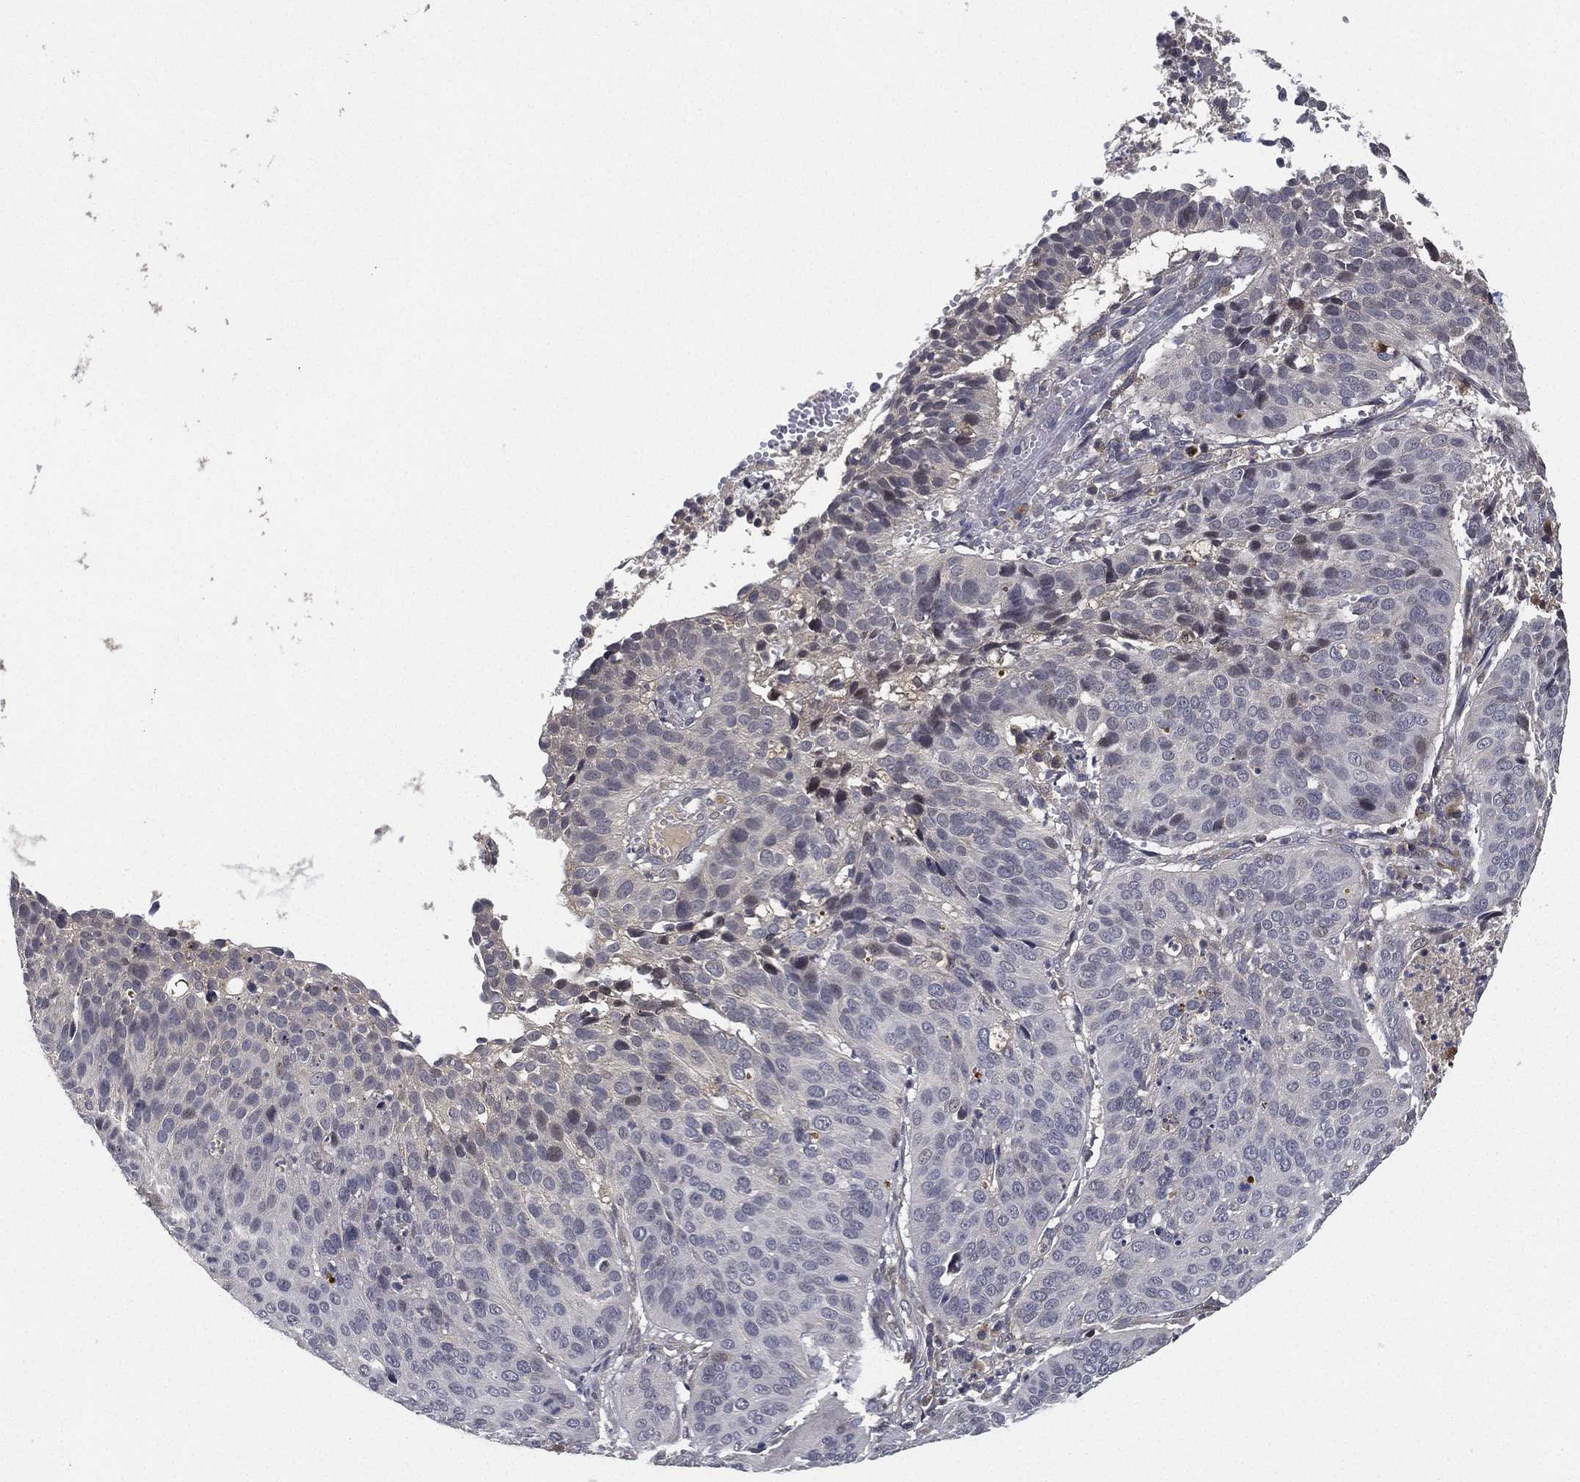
{"staining": {"intensity": "negative", "quantity": "none", "location": "none"}, "tissue": "cervical cancer", "cell_type": "Tumor cells", "image_type": "cancer", "snomed": [{"axis": "morphology", "description": "Normal tissue, NOS"}, {"axis": "morphology", "description": "Squamous cell carcinoma, NOS"}, {"axis": "topography", "description": "Cervix"}], "caption": "High power microscopy image of an immunohistochemistry (IHC) micrograph of cervical squamous cell carcinoma, revealing no significant staining in tumor cells. (Brightfield microscopy of DAB IHC at high magnification).", "gene": "CFAP251", "patient": {"sex": "female", "age": 39}}